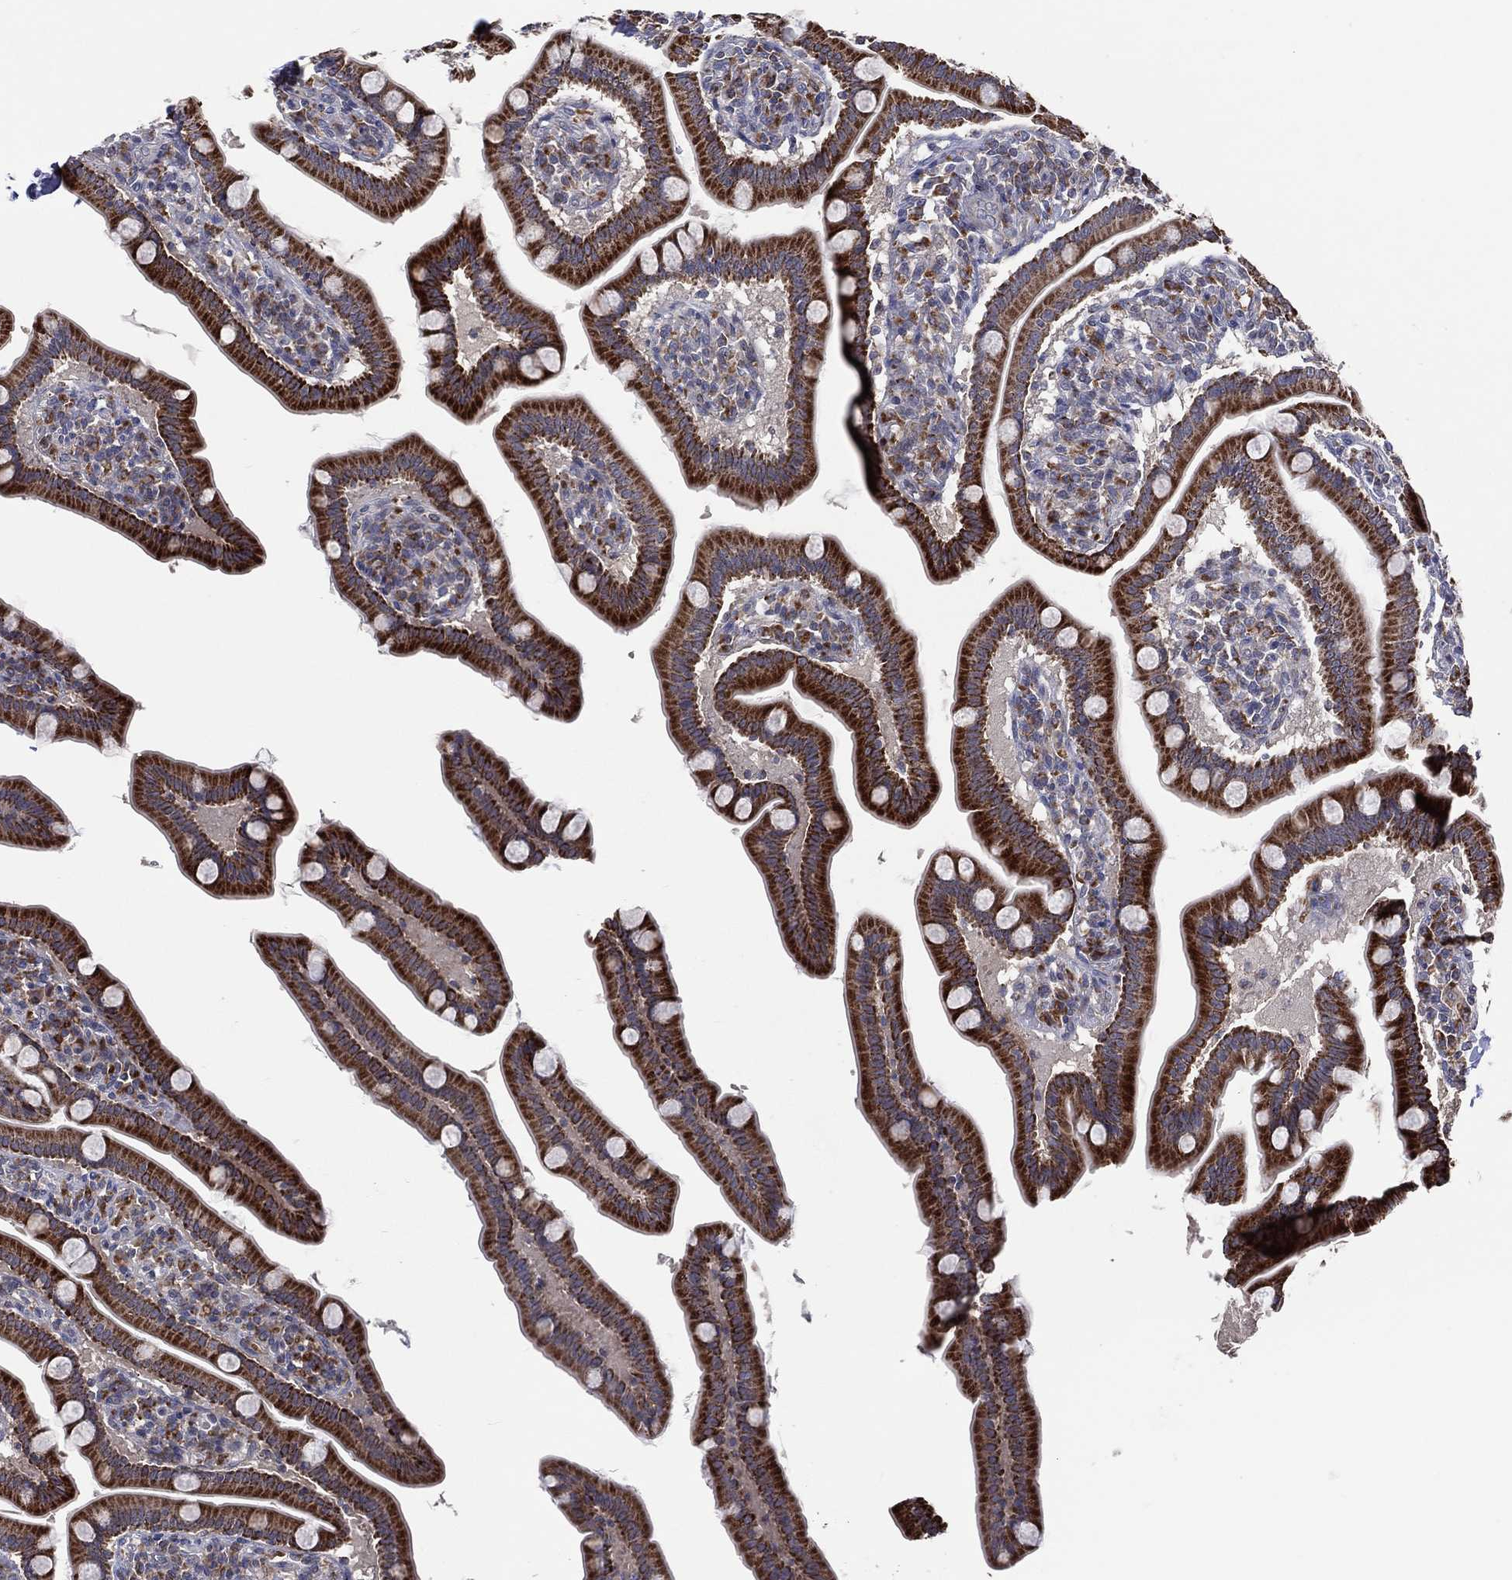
{"staining": {"intensity": "strong", "quantity": ">75%", "location": "cytoplasmic/membranous"}, "tissue": "small intestine", "cell_type": "Glandular cells", "image_type": "normal", "snomed": [{"axis": "morphology", "description": "Normal tissue, NOS"}, {"axis": "topography", "description": "Small intestine"}], "caption": "Immunohistochemical staining of benign human small intestine demonstrates >75% levels of strong cytoplasmic/membranous protein positivity in approximately >75% of glandular cells. The protein is shown in brown color, while the nuclei are stained blue.", "gene": "STARD3", "patient": {"sex": "male", "age": 66}}